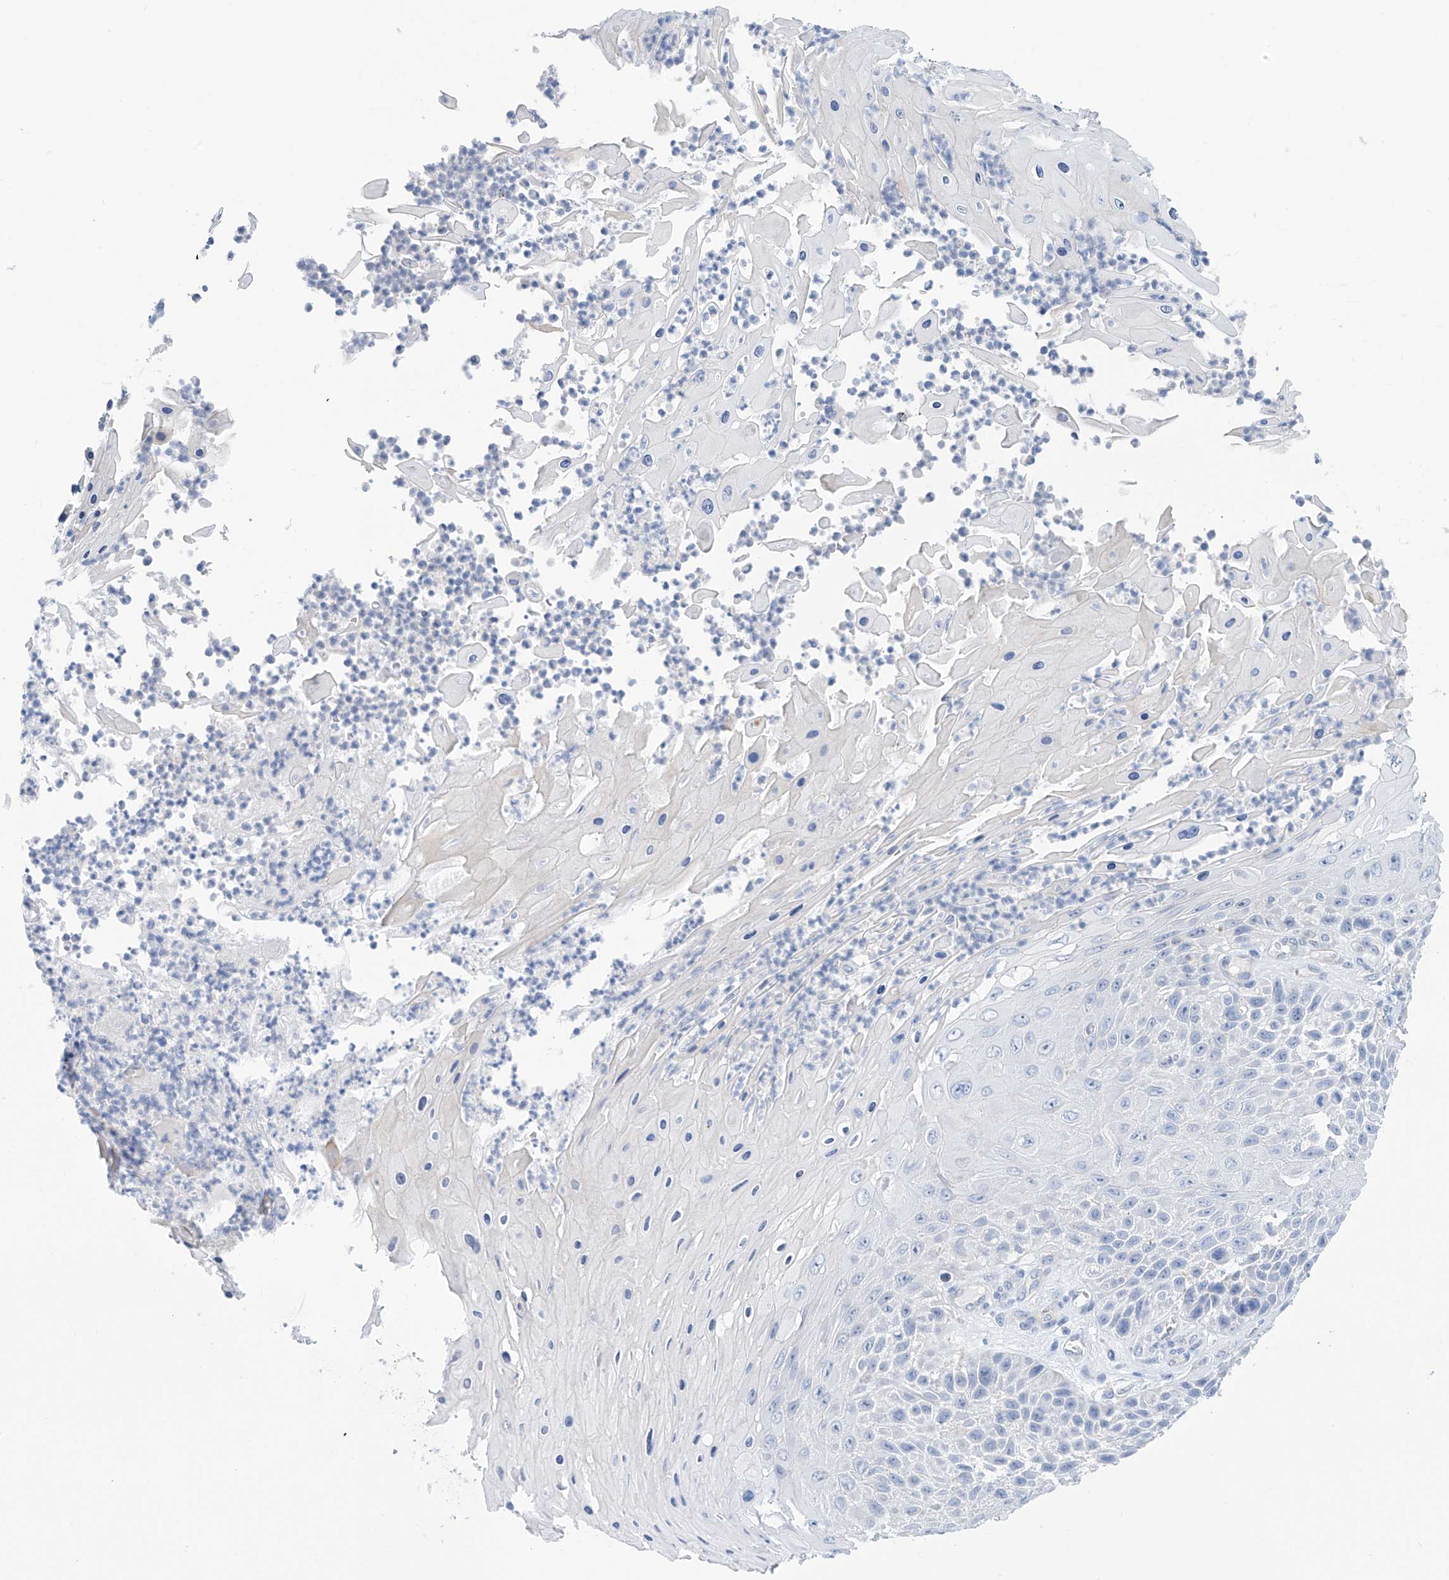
{"staining": {"intensity": "negative", "quantity": "none", "location": "none"}, "tissue": "skin cancer", "cell_type": "Tumor cells", "image_type": "cancer", "snomed": [{"axis": "morphology", "description": "Squamous cell carcinoma, NOS"}, {"axis": "topography", "description": "Skin"}], "caption": "Tumor cells are negative for protein expression in human skin cancer (squamous cell carcinoma).", "gene": "PIK3C2B", "patient": {"sex": "female", "age": 88}}